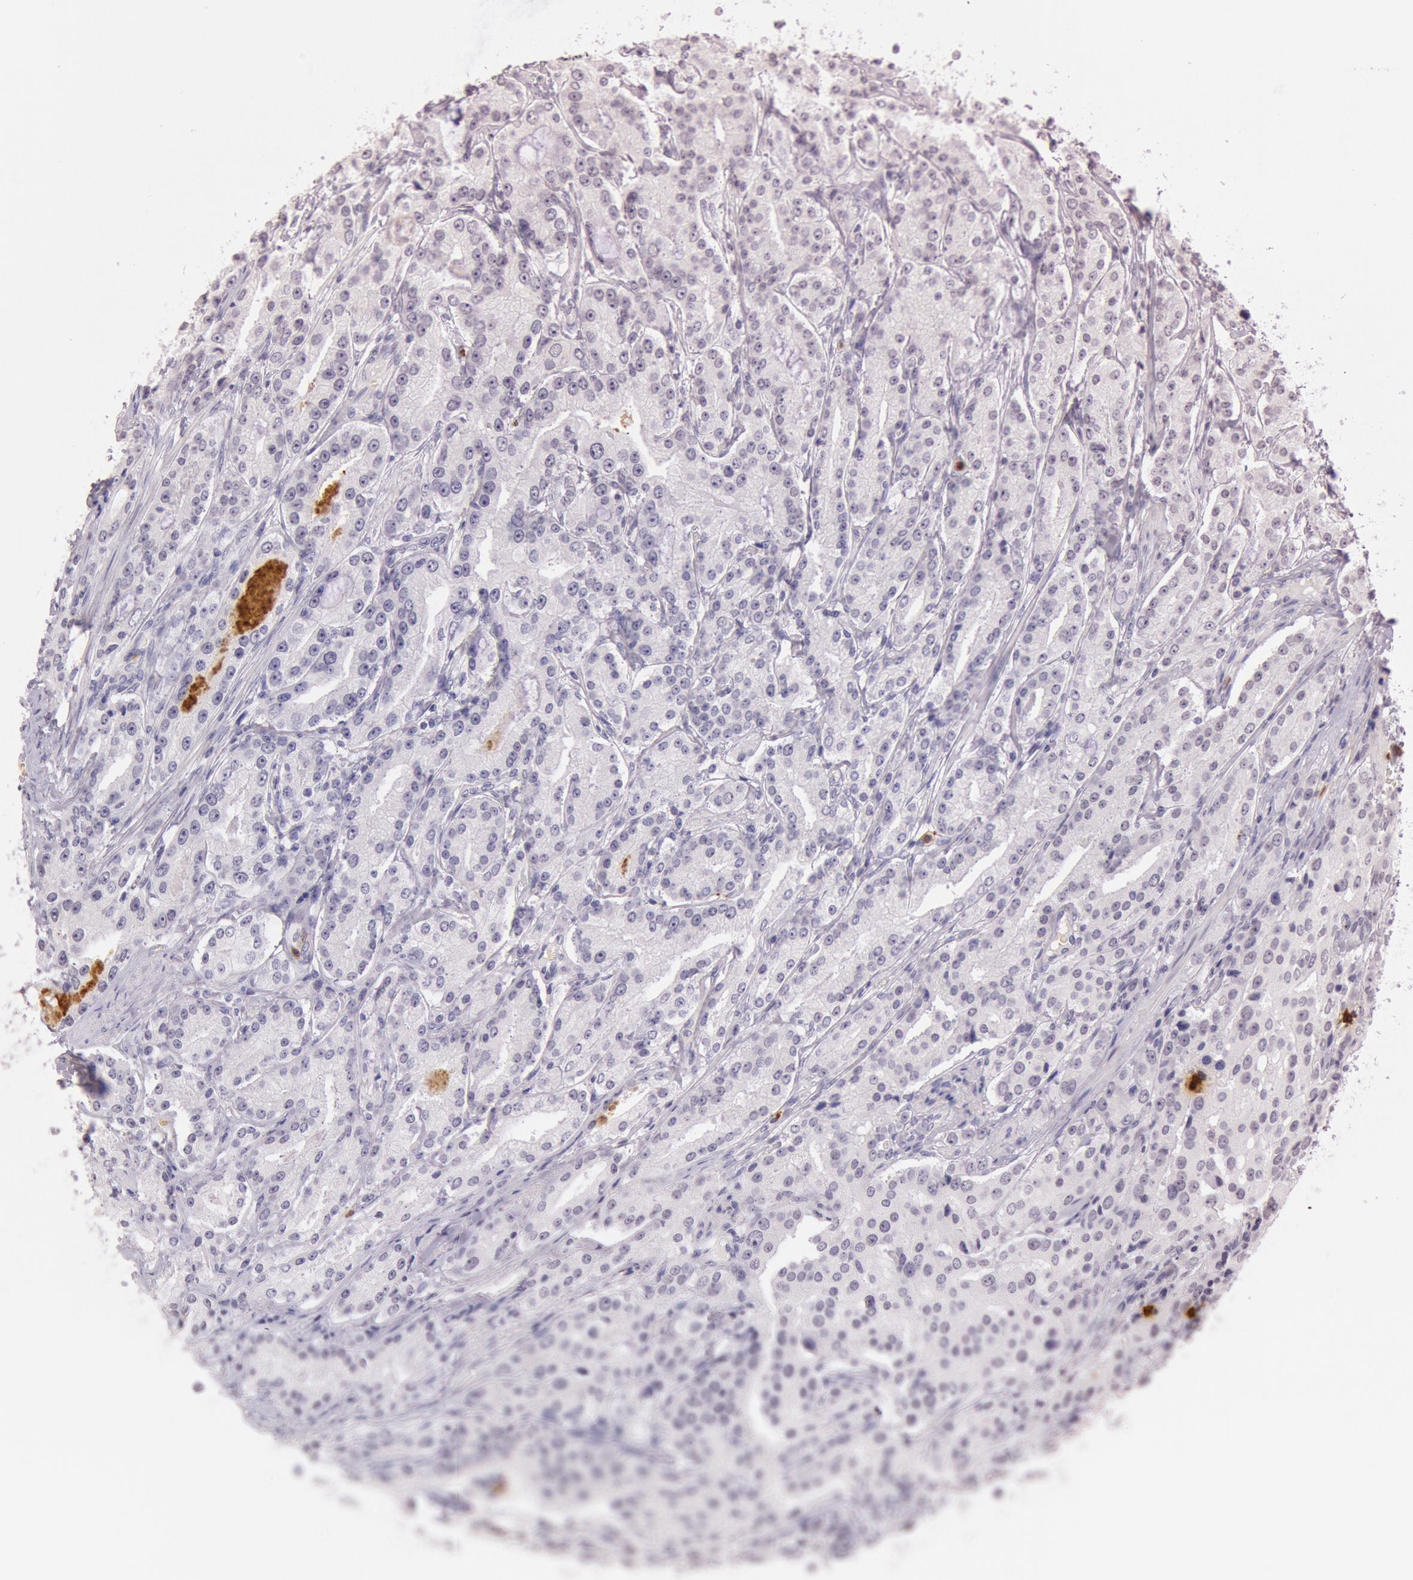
{"staining": {"intensity": "negative", "quantity": "none", "location": "none"}, "tissue": "prostate cancer", "cell_type": "Tumor cells", "image_type": "cancer", "snomed": [{"axis": "morphology", "description": "Adenocarcinoma, Medium grade"}, {"axis": "topography", "description": "Prostate"}], "caption": "Immunohistochemistry (IHC) histopathology image of human prostate cancer stained for a protein (brown), which displays no staining in tumor cells.", "gene": "KDM6A", "patient": {"sex": "male", "age": 72}}